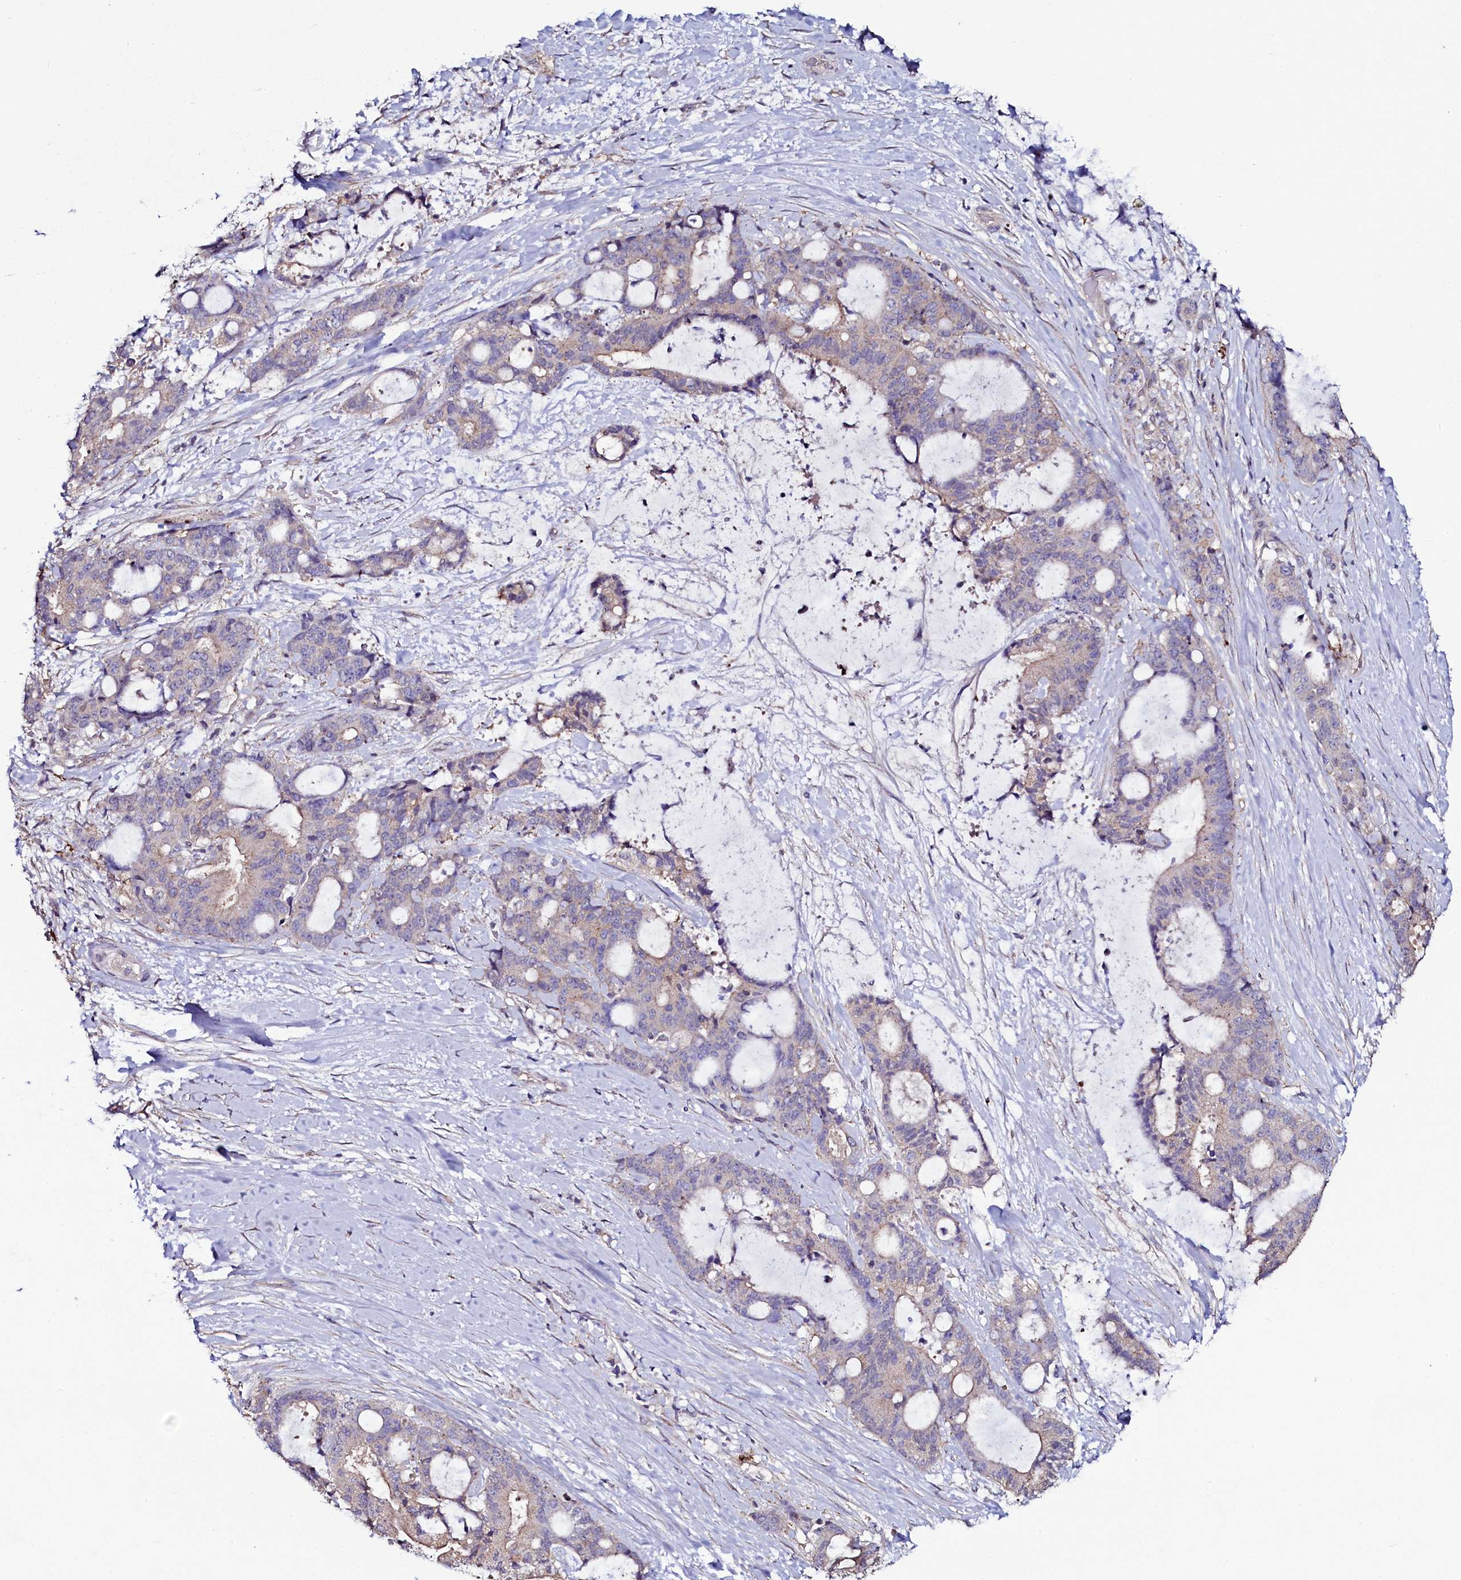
{"staining": {"intensity": "moderate", "quantity": "<25%", "location": "cytoplasmic/membranous"}, "tissue": "liver cancer", "cell_type": "Tumor cells", "image_type": "cancer", "snomed": [{"axis": "morphology", "description": "Normal tissue, NOS"}, {"axis": "morphology", "description": "Cholangiocarcinoma"}, {"axis": "topography", "description": "Liver"}, {"axis": "topography", "description": "Peripheral nerve tissue"}], "caption": "This is a histology image of immunohistochemistry staining of liver cancer, which shows moderate positivity in the cytoplasmic/membranous of tumor cells.", "gene": "USPL1", "patient": {"sex": "female", "age": 73}}